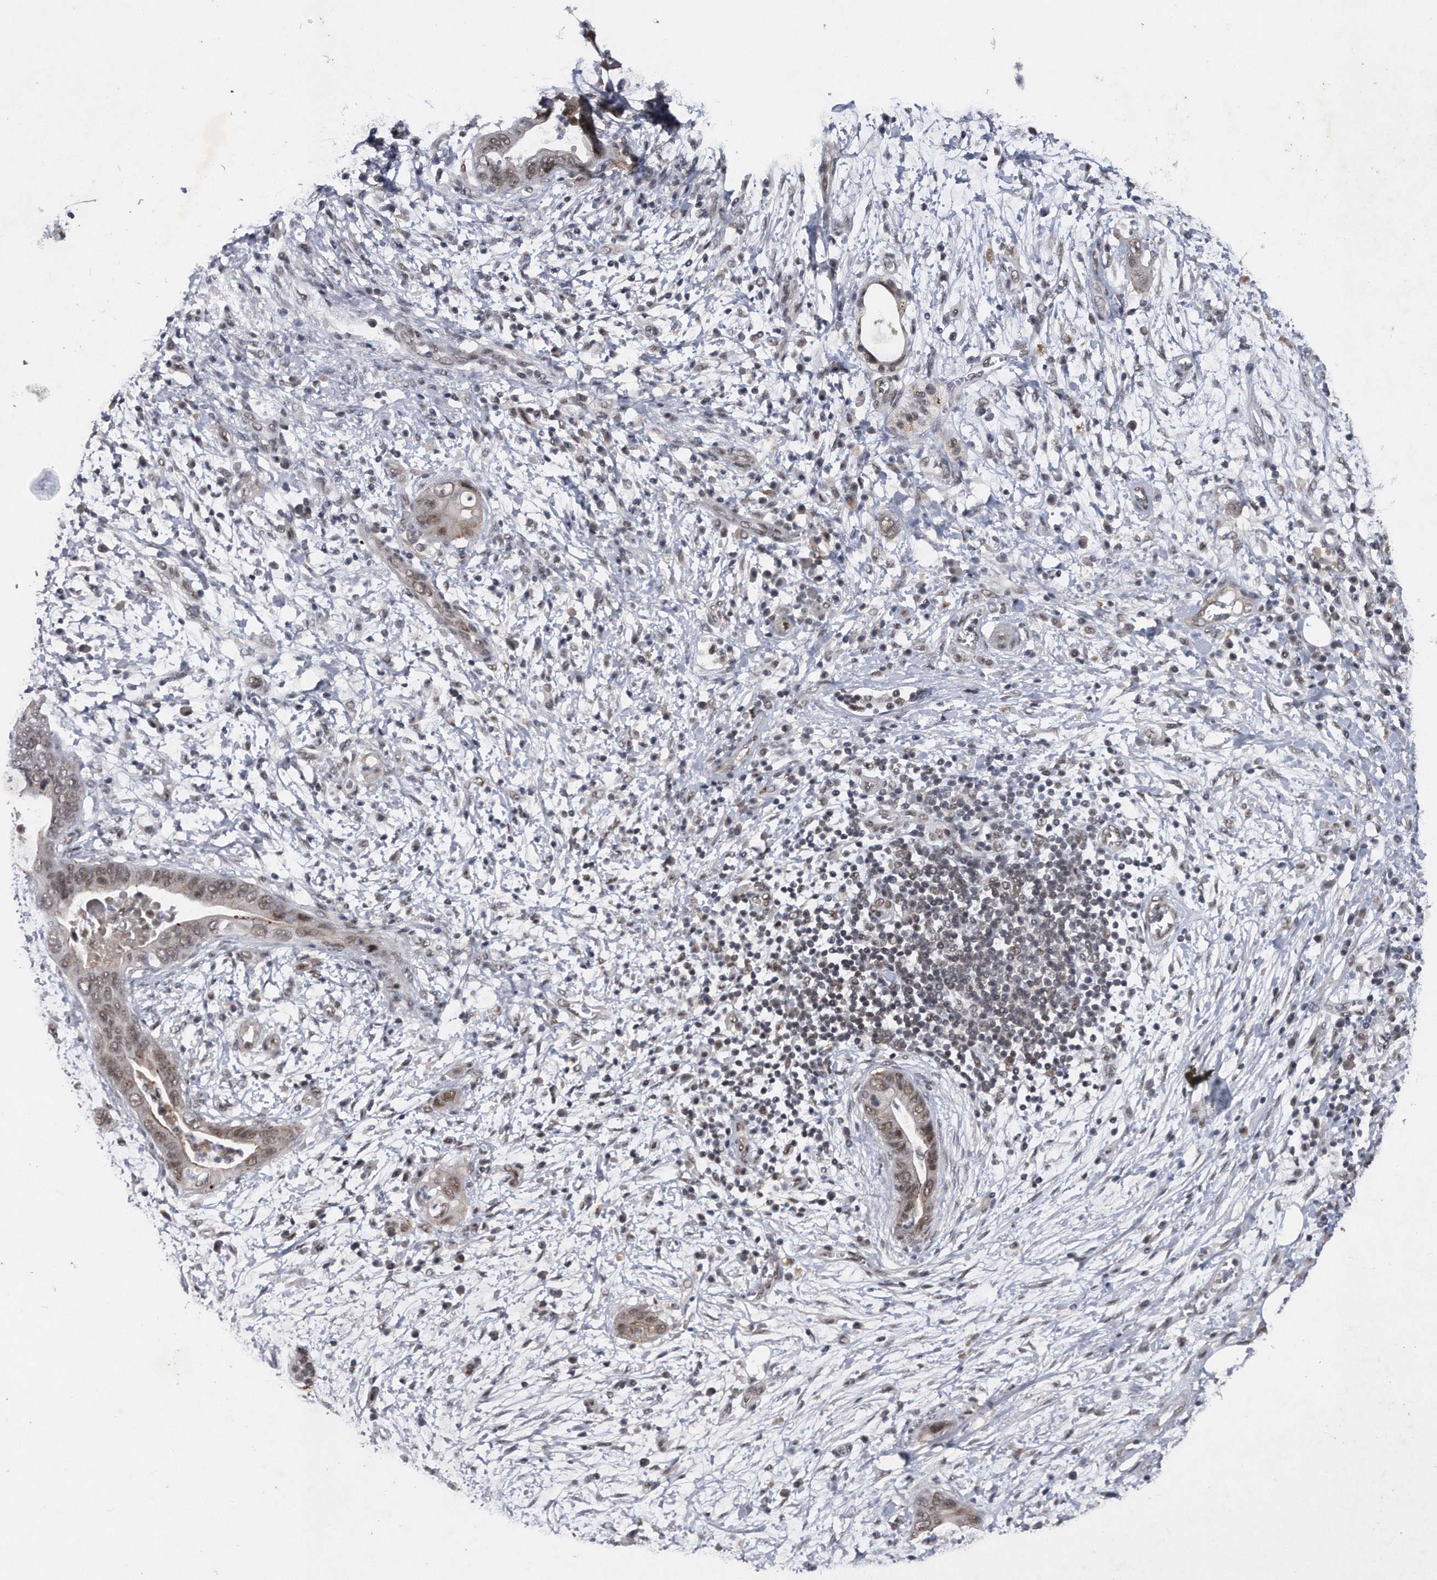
{"staining": {"intensity": "moderate", "quantity": ">75%", "location": "nuclear"}, "tissue": "pancreatic cancer", "cell_type": "Tumor cells", "image_type": "cancer", "snomed": [{"axis": "morphology", "description": "Adenocarcinoma, NOS"}, {"axis": "topography", "description": "Pancreas"}], "caption": "Human pancreatic cancer stained for a protein (brown) displays moderate nuclear positive staining in approximately >75% of tumor cells.", "gene": "VIRMA", "patient": {"sex": "male", "age": 75}}